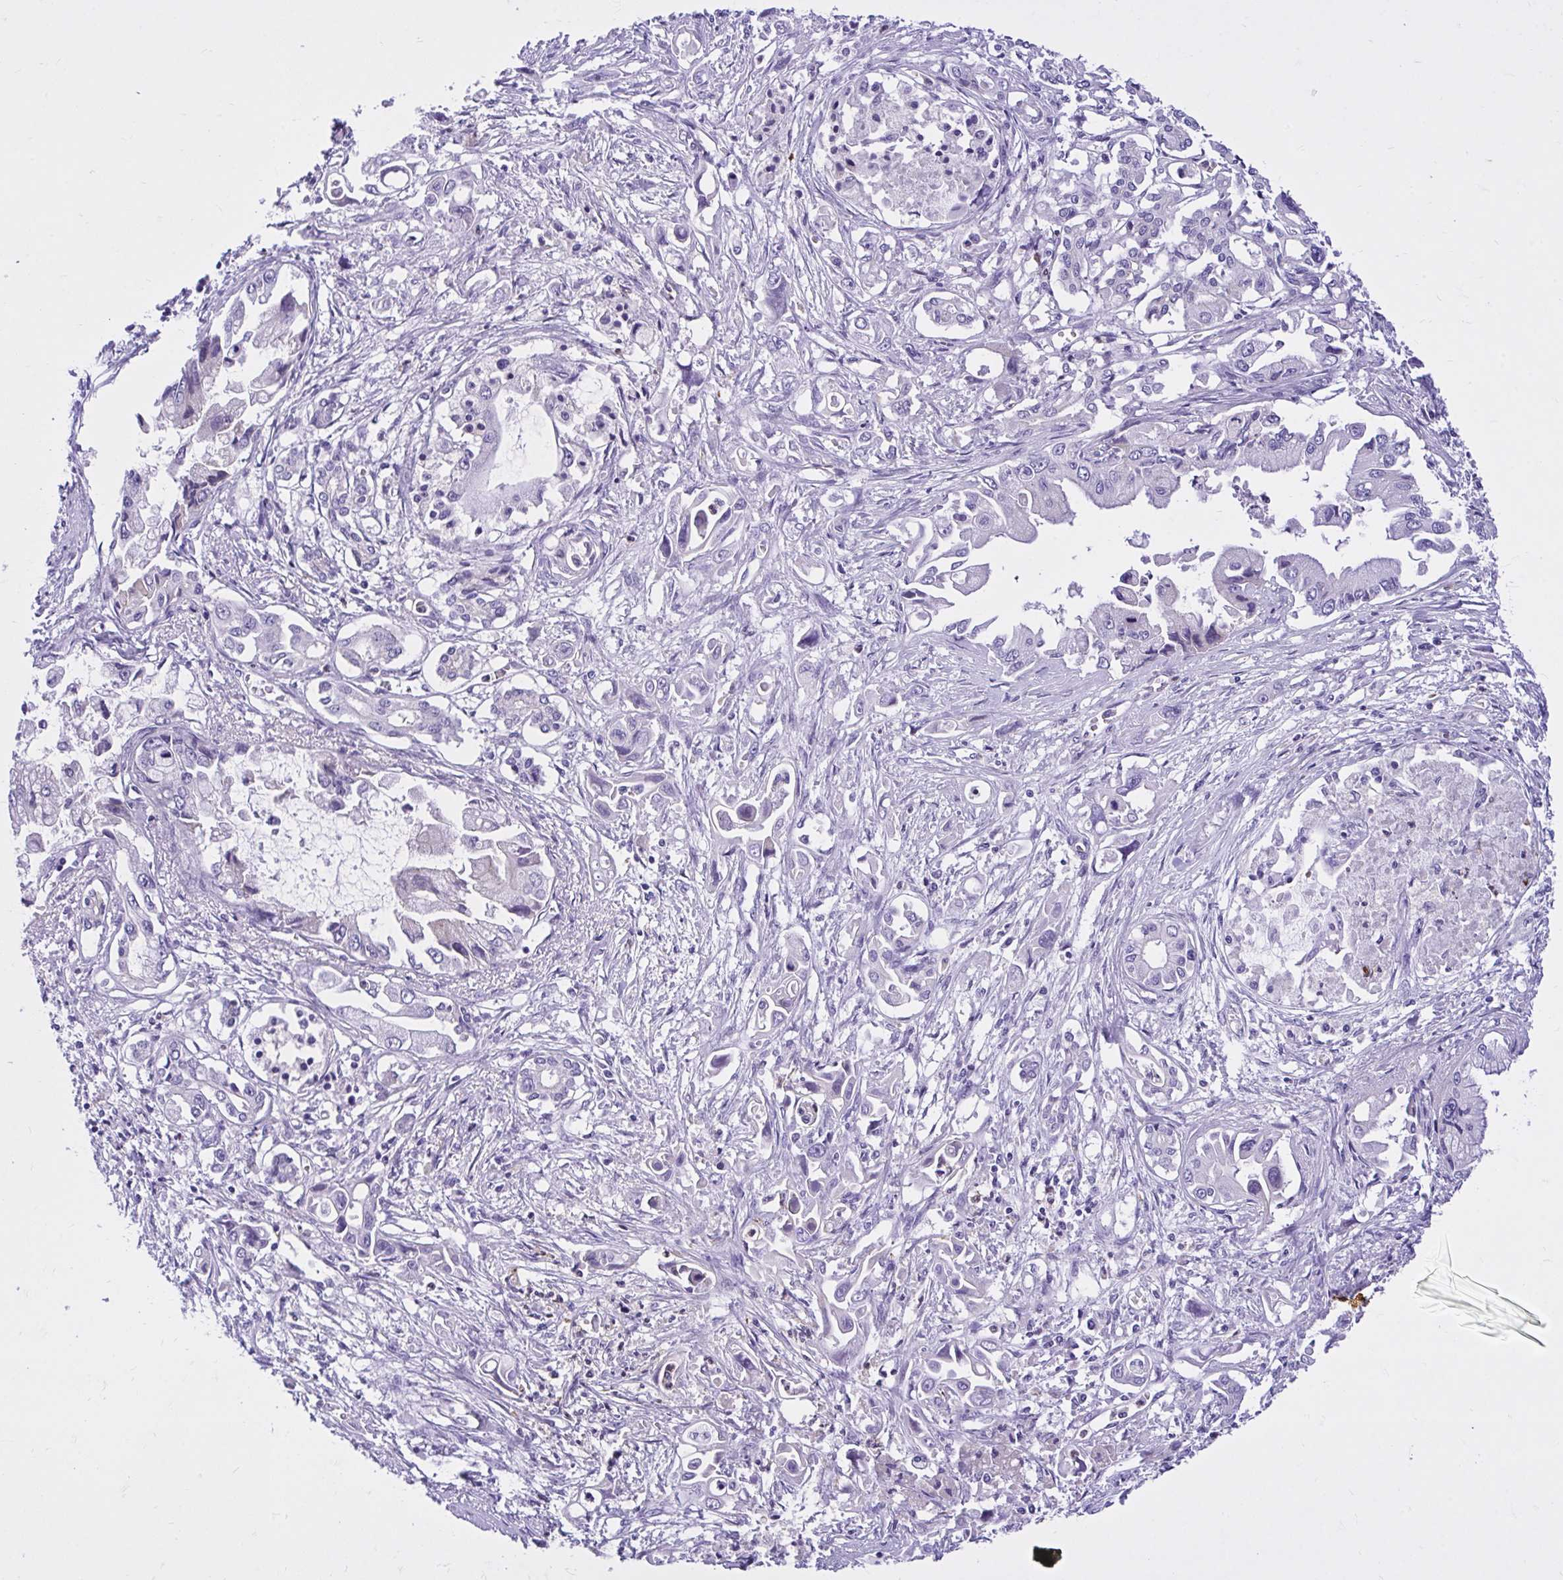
{"staining": {"intensity": "negative", "quantity": "none", "location": "none"}, "tissue": "pancreatic cancer", "cell_type": "Tumor cells", "image_type": "cancer", "snomed": [{"axis": "morphology", "description": "Adenocarcinoma, NOS"}, {"axis": "topography", "description": "Pancreas"}], "caption": "Tumor cells show no significant positivity in adenocarcinoma (pancreatic). (Stains: DAB IHC with hematoxylin counter stain, Microscopy: brightfield microscopy at high magnification).", "gene": "ADAMTSL1", "patient": {"sex": "male", "age": 84}}